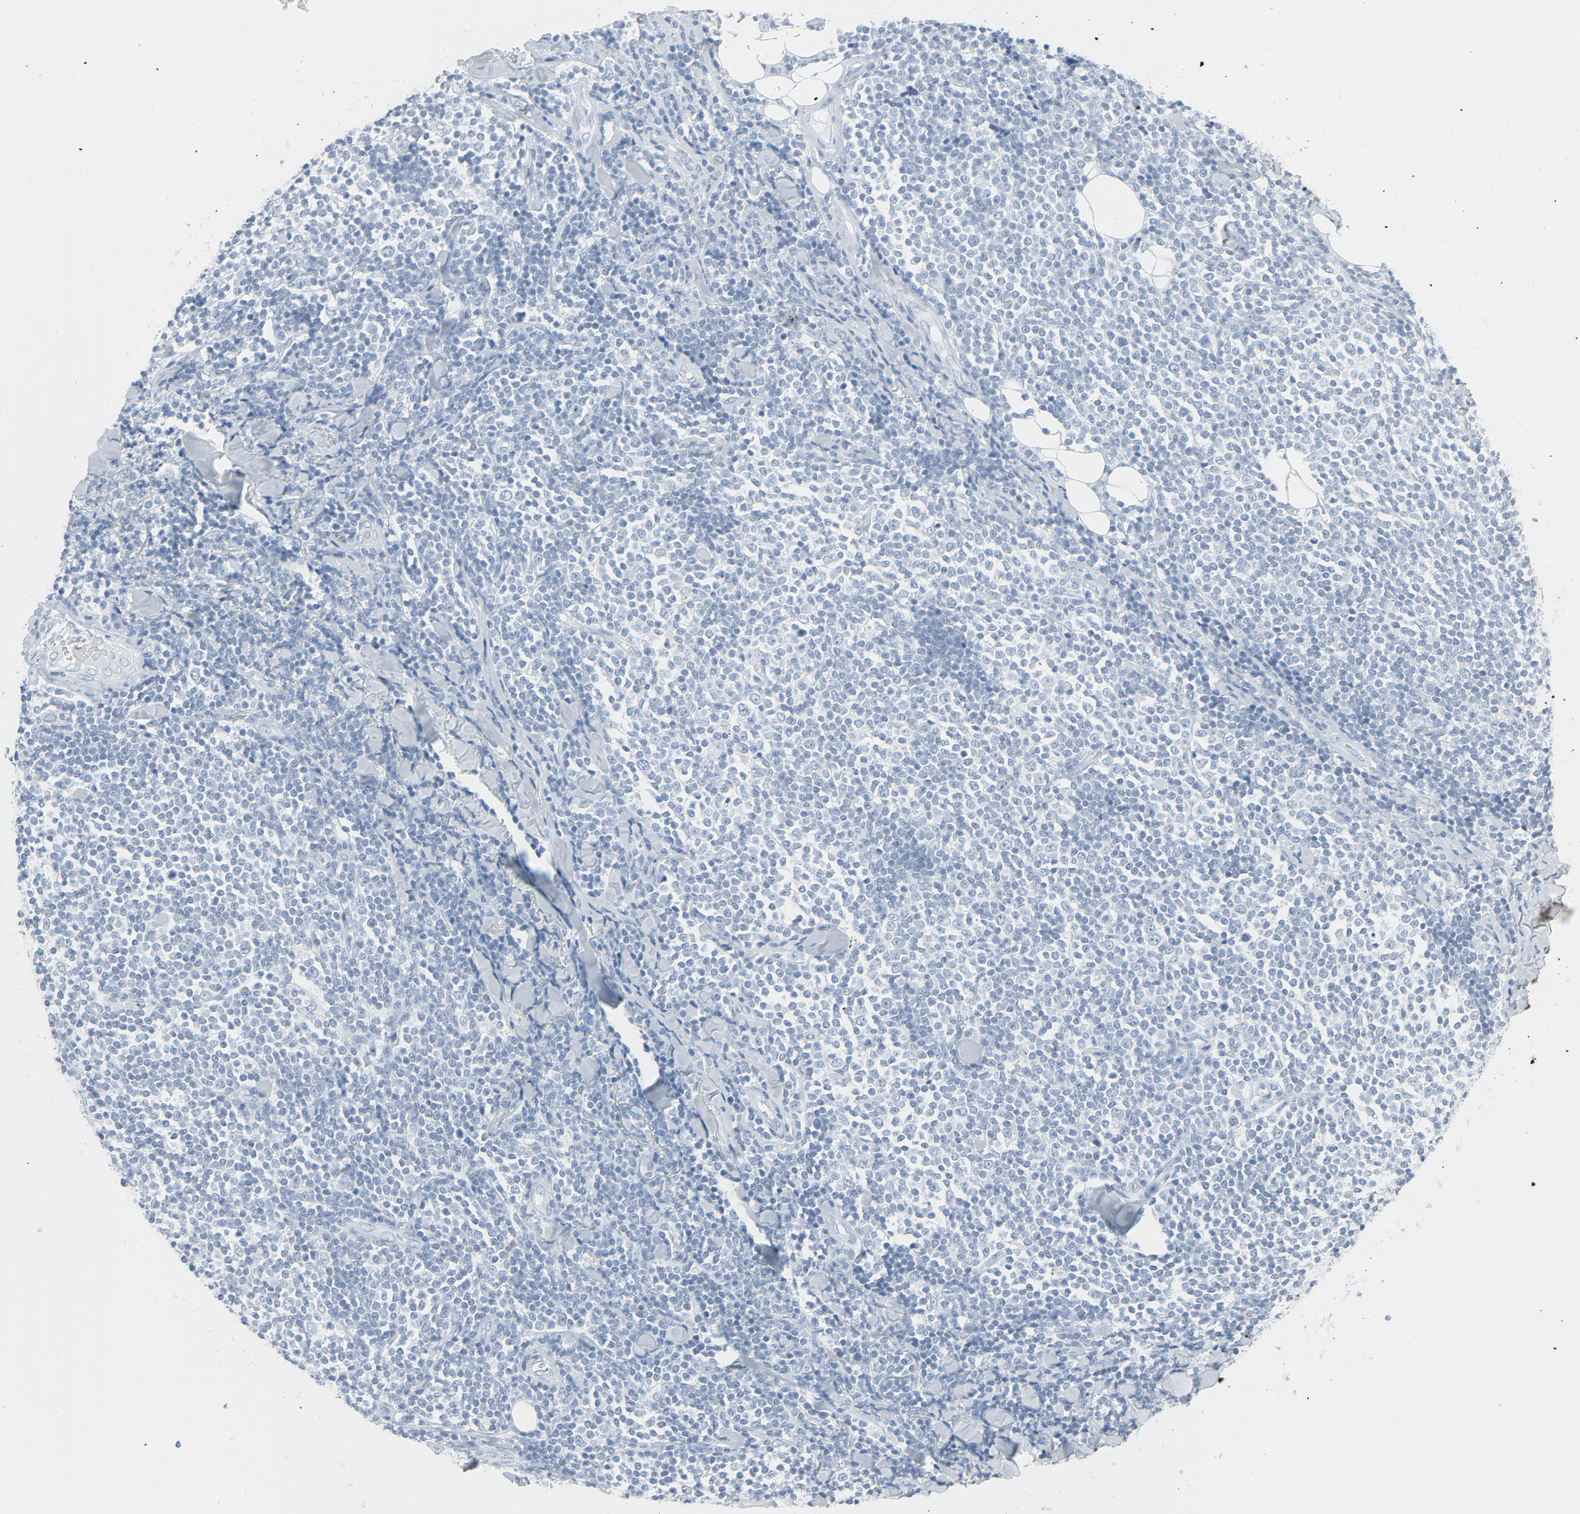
{"staining": {"intensity": "negative", "quantity": "none", "location": "none"}, "tissue": "lymphoma", "cell_type": "Tumor cells", "image_type": "cancer", "snomed": [{"axis": "morphology", "description": "Malignant lymphoma, non-Hodgkin's type, Low grade"}, {"axis": "topography", "description": "Soft tissue"}], "caption": "Human lymphoma stained for a protein using immunohistochemistry (IHC) demonstrates no positivity in tumor cells.", "gene": "FGFR3", "patient": {"sex": "male", "age": 92}}